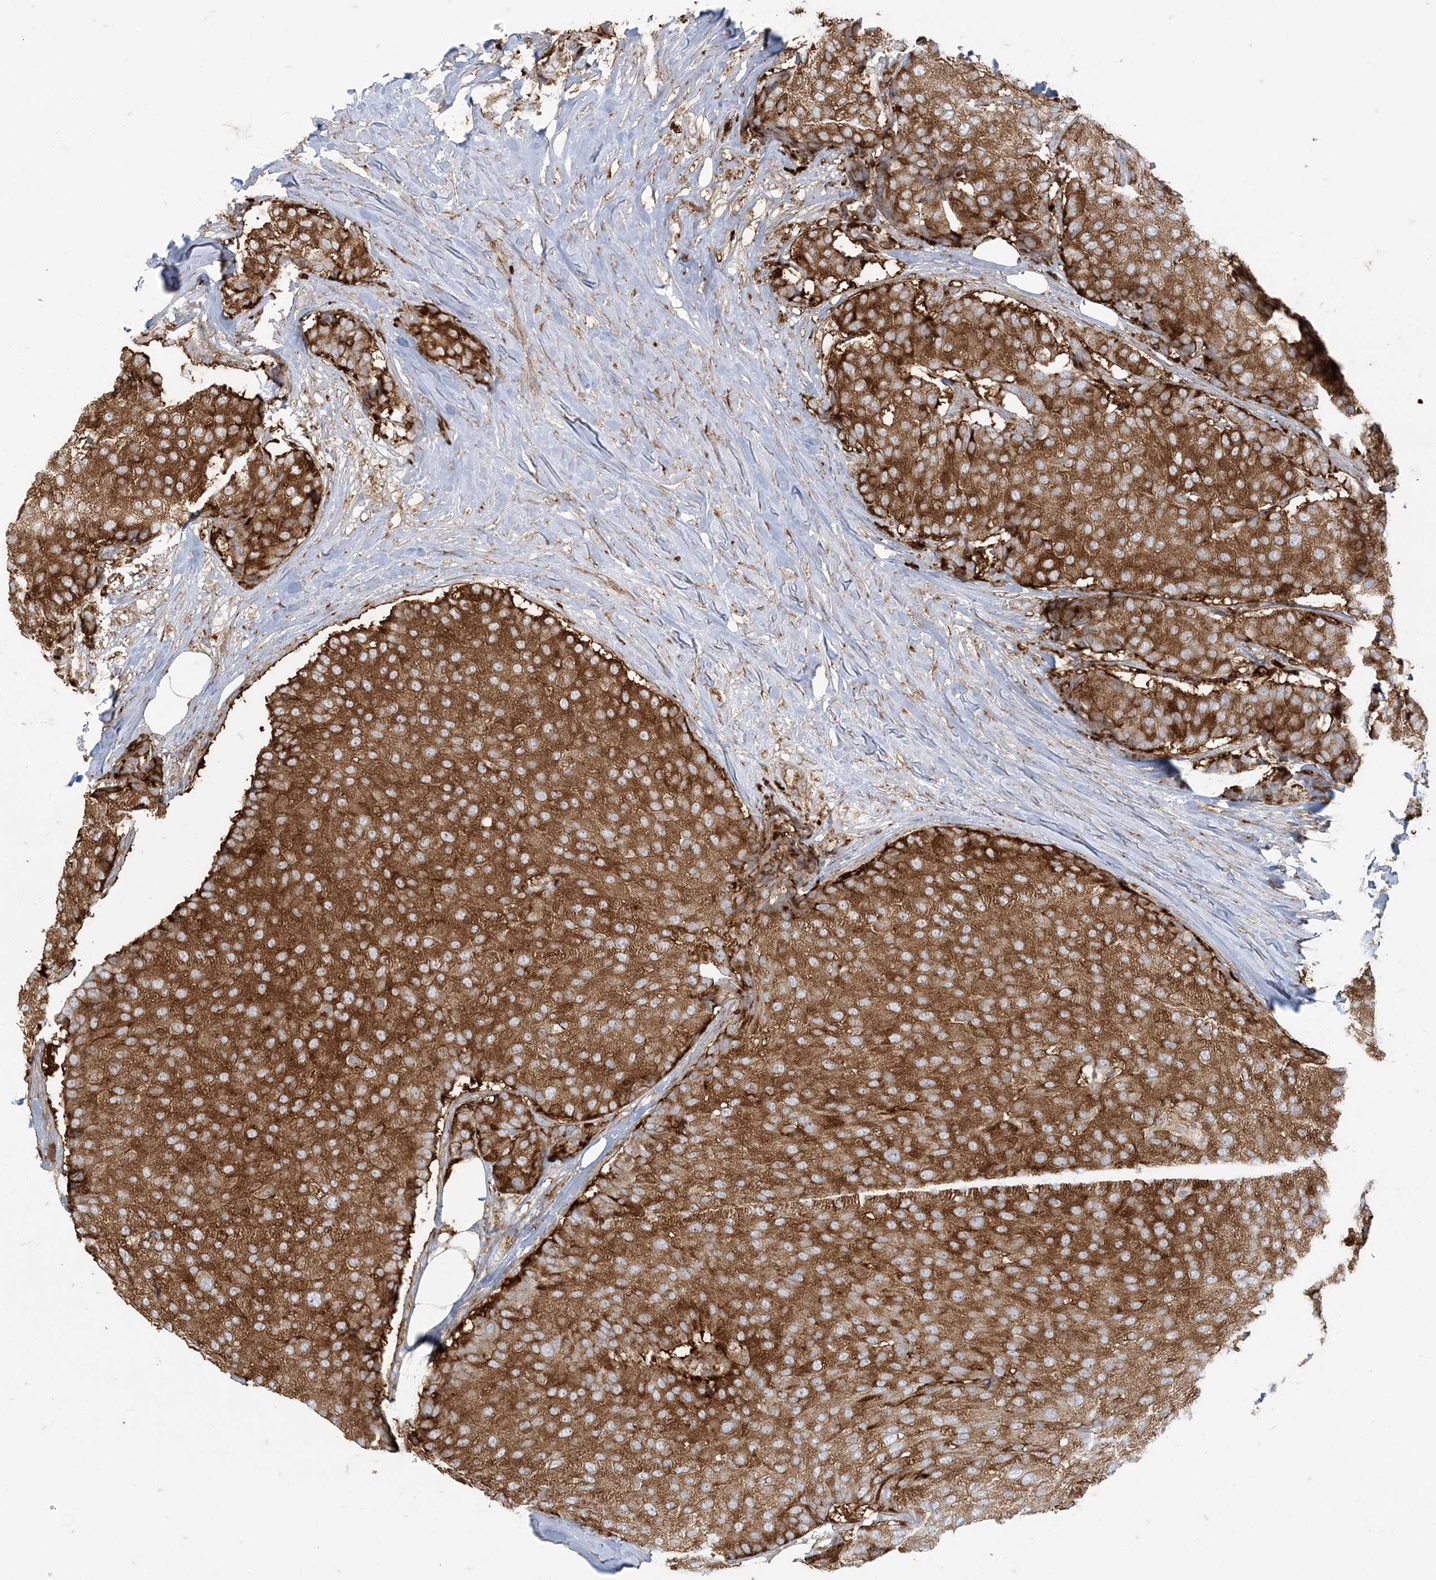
{"staining": {"intensity": "strong", "quantity": ">75%", "location": "cytoplasmic/membranous"}, "tissue": "breast cancer", "cell_type": "Tumor cells", "image_type": "cancer", "snomed": [{"axis": "morphology", "description": "Duct carcinoma"}, {"axis": "topography", "description": "Breast"}], "caption": "This photomicrograph exhibits immunohistochemistry staining of human breast cancer (infiltrating ductal carcinoma), with high strong cytoplasmic/membranous expression in about >75% of tumor cells.", "gene": "DERL3", "patient": {"sex": "female", "age": 75}}